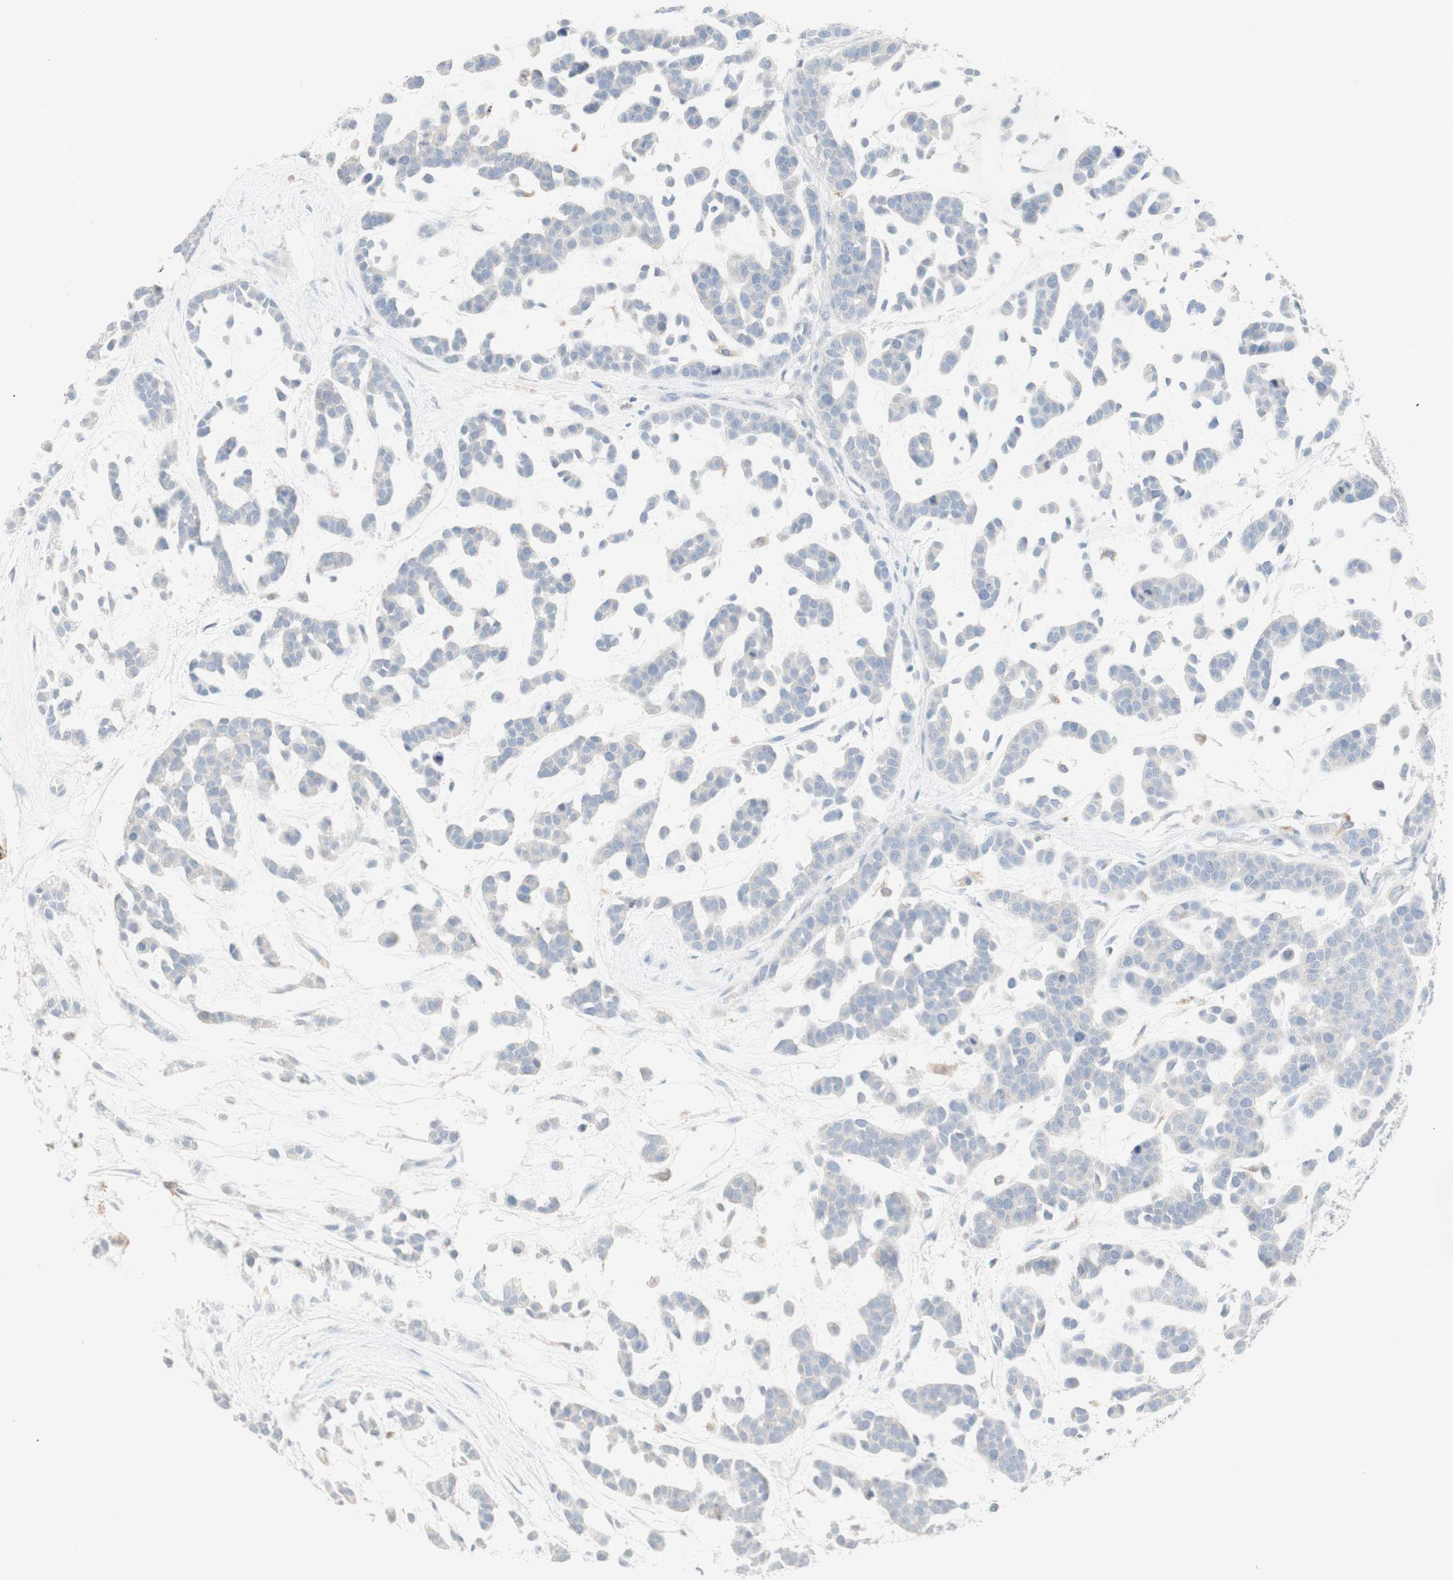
{"staining": {"intensity": "negative", "quantity": "none", "location": "none"}, "tissue": "head and neck cancer", "cell_type": "Tumor cells", "image_type": "cancer", "snomed": [{"axis": "morphology", "description": "Adenocarcinoma, NOS"}, {"axis": "morphology", "description": "Adenoma, NOS"}, {"axis": "topography", "description": "Head-Neck"}], "caption": "The histopathology image exhibits no significant expression in tumor cells of head and neck cancer.", "gene": "ATP6V1B1", "patient": {"sex": "female", "age": 55}}